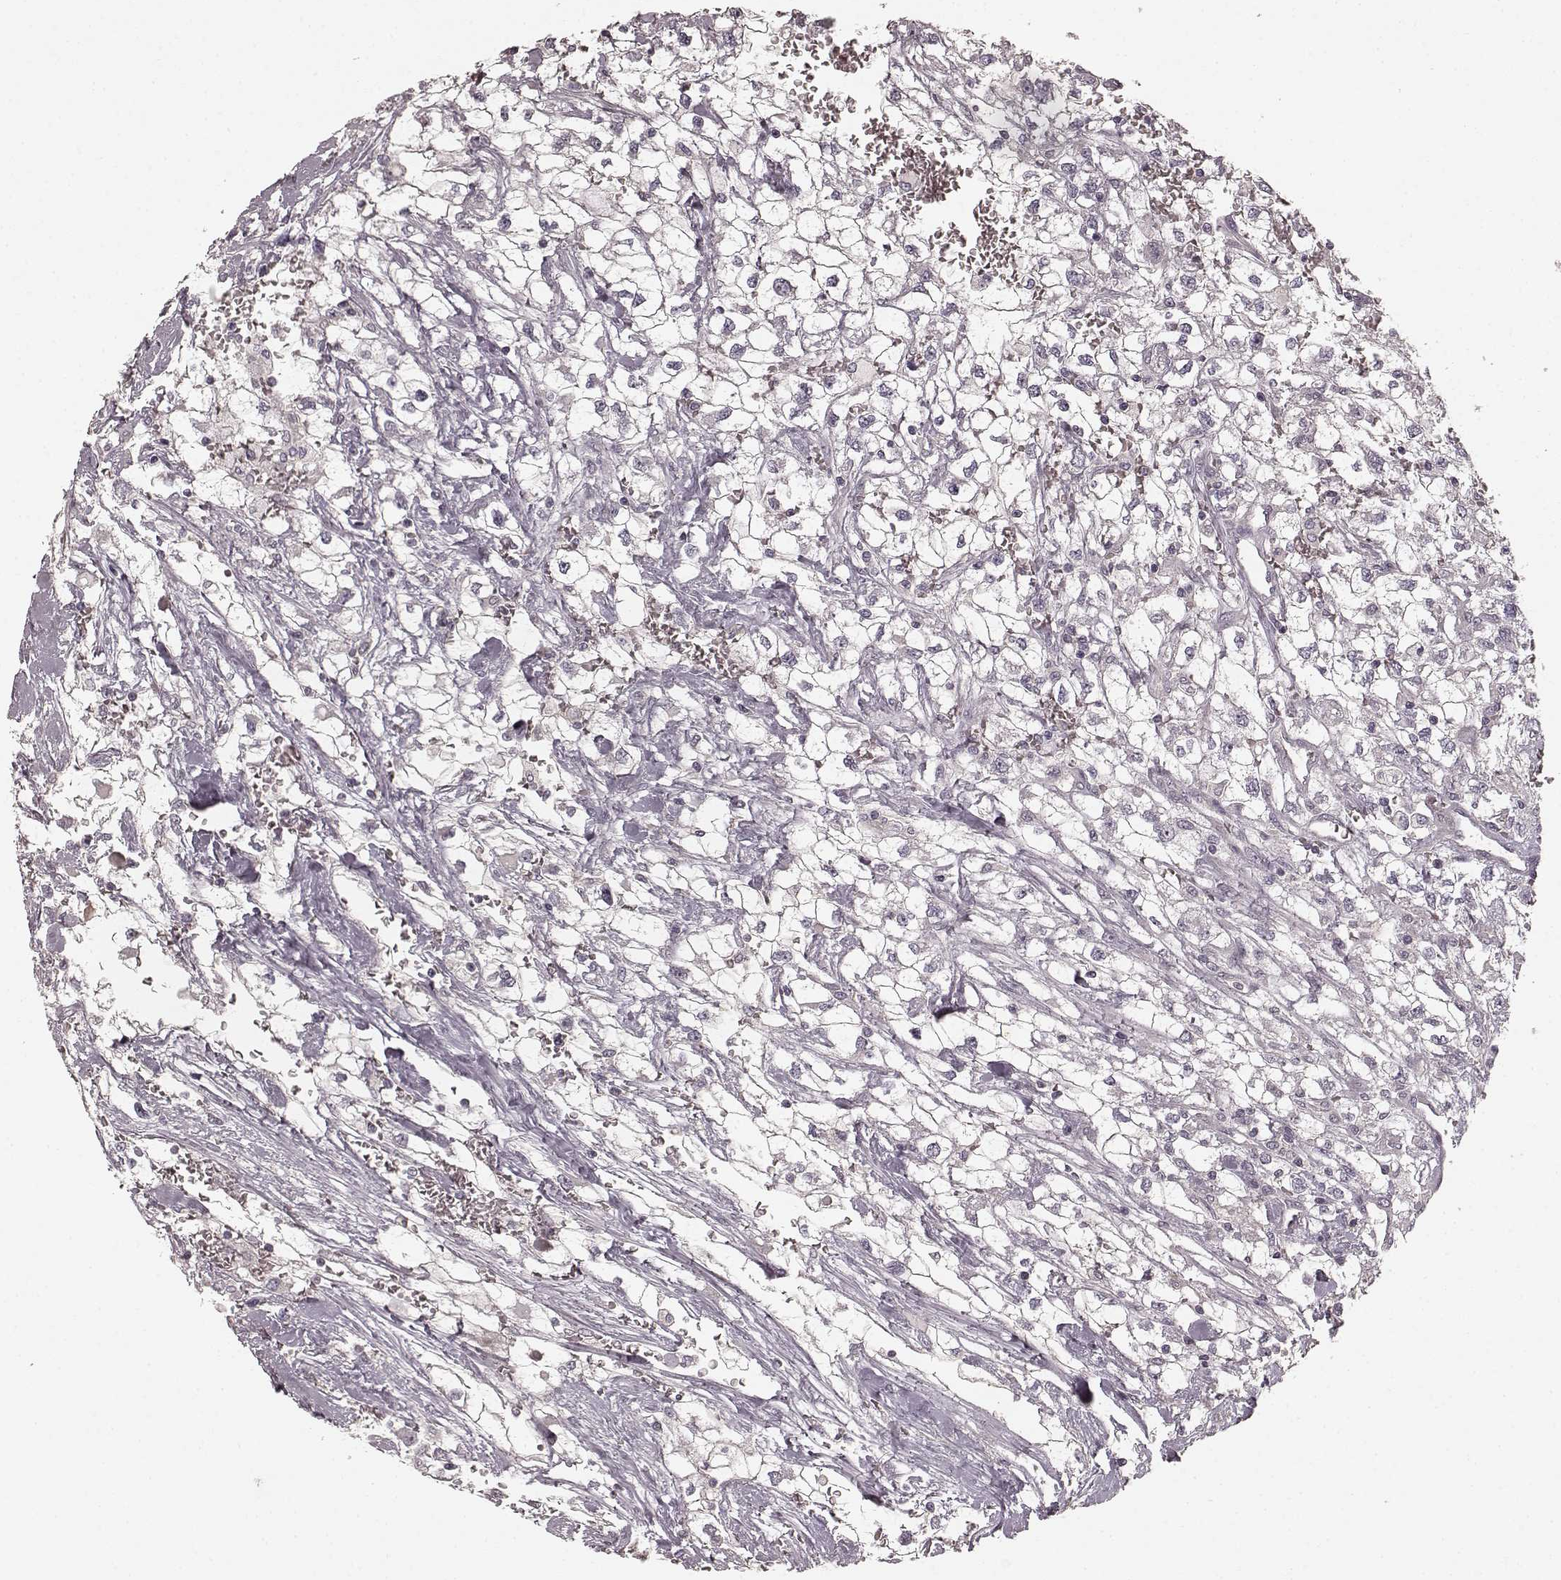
{"staining": {"intensity": "negative", "quantity": "none", "location": "none"}, "tissue": "renal cancer", "cell_type": "Tumor cells", "image_type": "cancer", "snomed": [{"axis": "morphology", "description": "Adenocarcinoma, NOS"}, {"axis": "topography", "description": "Kidney"}], "caption": "The IHC image has no significant positivity in tumor cells of renal cancer tissue. Brightfield microscopy of IHC stained with DAB (3,3'-diaminobenzidine) (brown) and hematoxylin (blue), captured at high magnification.", "gene": "PRKCE", "patient": {"sex": "male", "age": 59}}